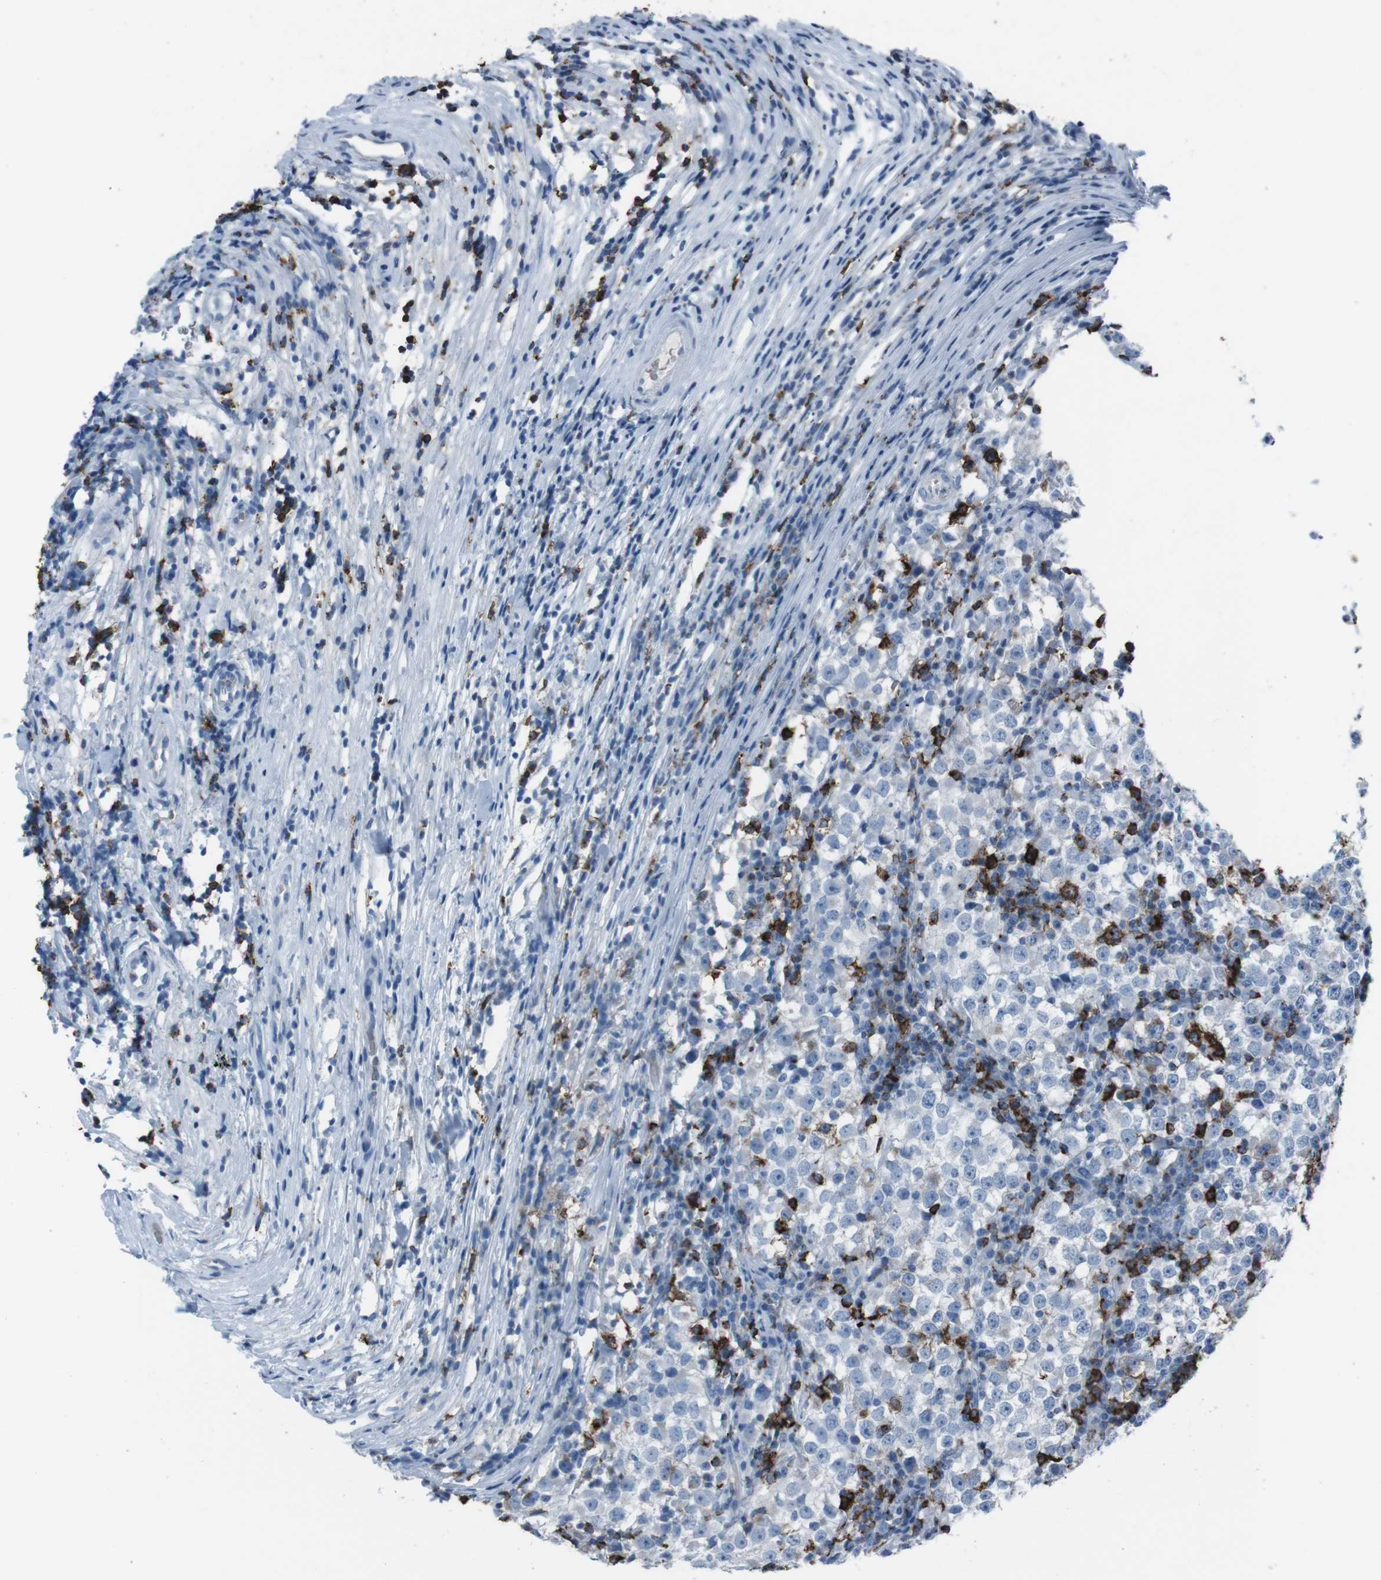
{"staining": {"intensity": "negative", "quantity": "none", "location": "none"}, "tissue": "testis cancer", "cell_type": "Tumor cells", "image_type": "cancer", "snomed": [{"axis": "morphology", "description": "Seminoma, NOS"}, {"axis": "topography", "description": "Testis"}], "caption": "There is no significant expression in tumor cells of testis cancer. (DAB (3,3'-diaminobenzidine) IHC, high magnification).", "gene": "ST6GAL1", "patient": {"sex": "male", "age": 65}}